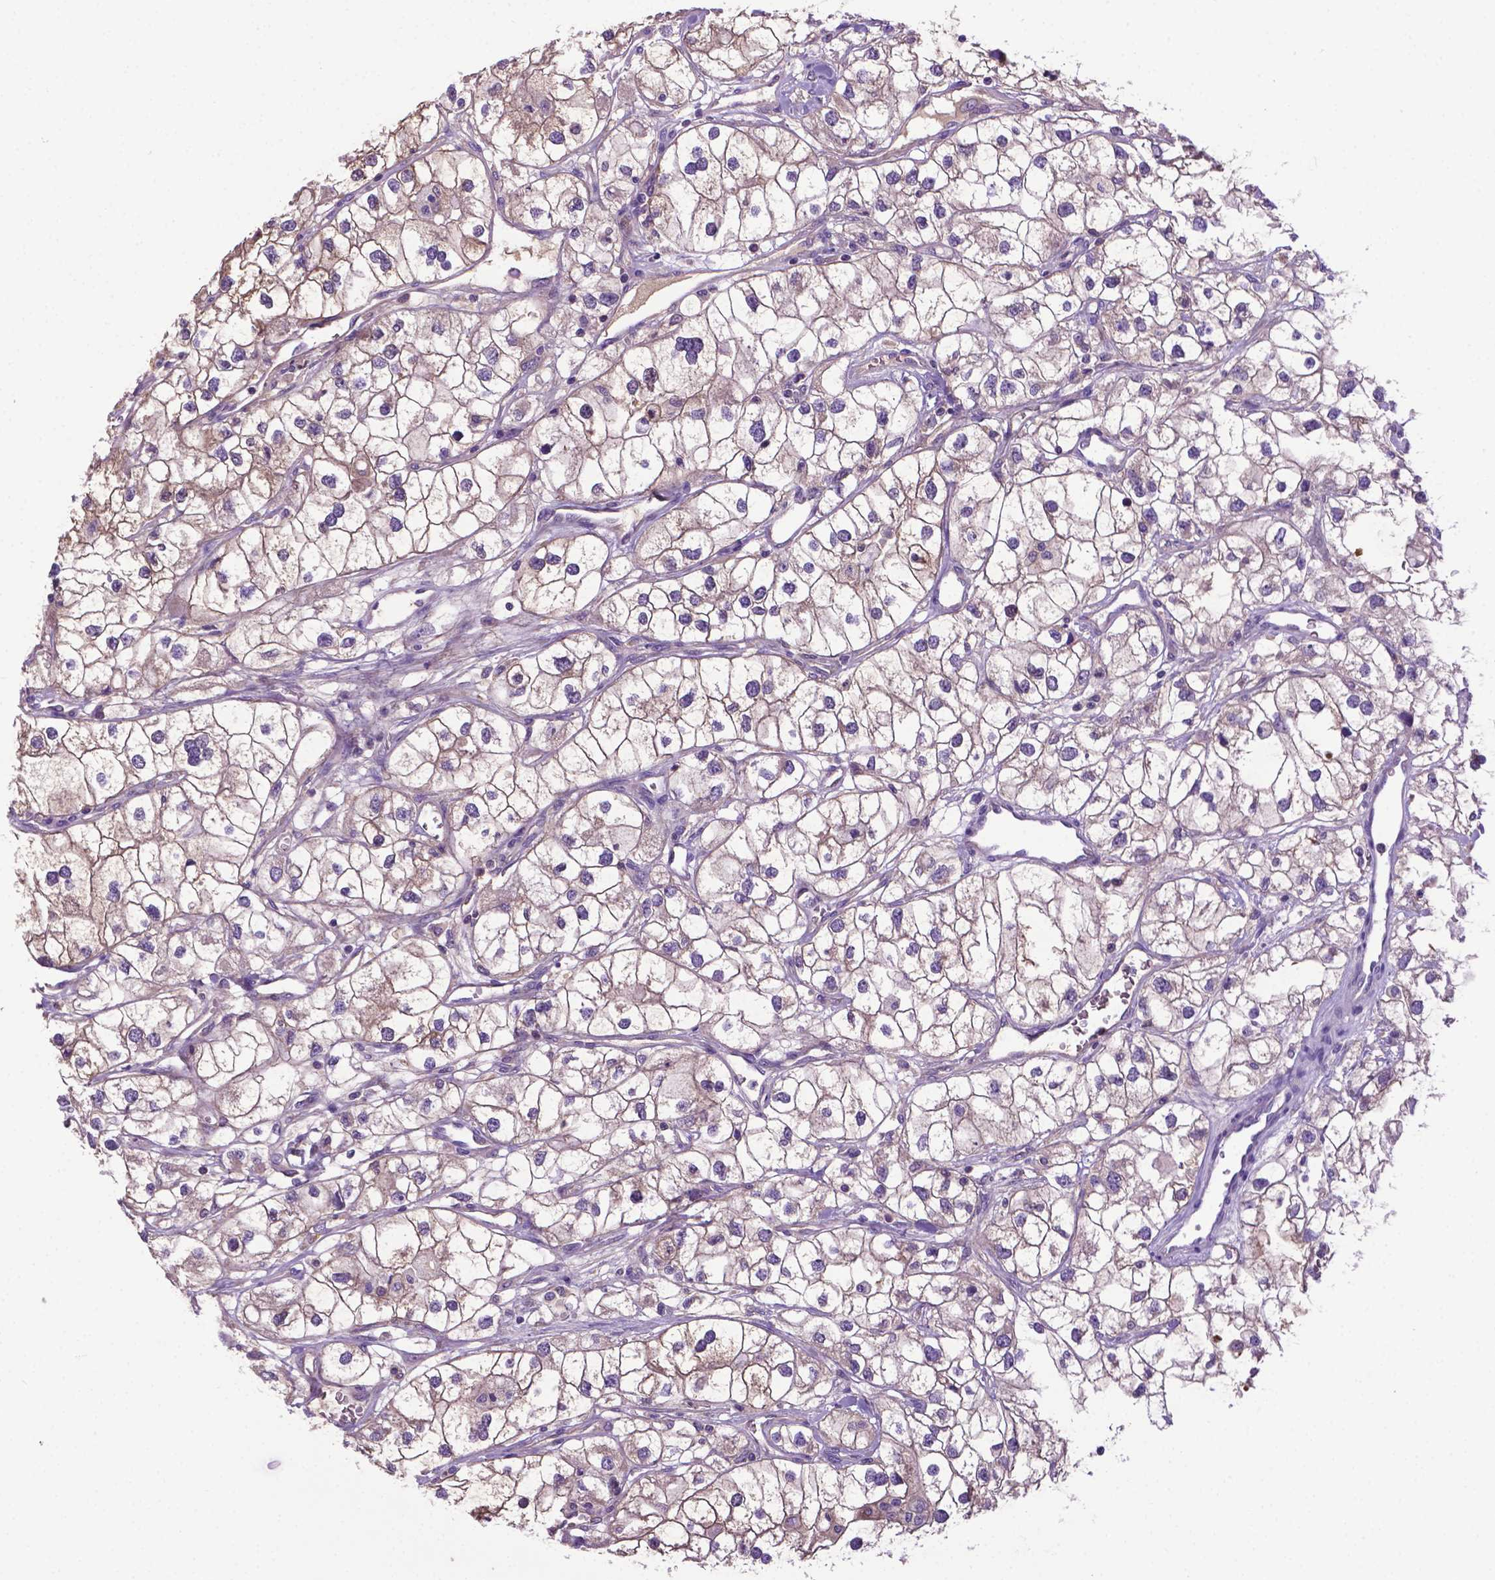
{"staining": {"intensity": "negative", "quantity": "none", "location": "none"}, "tissue": "renal cancer", "cell_type": "Tumor cells", "image_type": "cancer", "snomed": [{"axis": "morphology", "description": "Adenocarcinoma, NOS"}, {"axis": "topography", "description": "Kidney"}], "caption": "DAB (3,3'-diaminobenzidine) immunohistochemical staining of renal cancer (adenocarcinoma) shows no significant expression in tumor cells.", "gene": "ADRA2B", "patient": {"sex": "male", "age": 59}}